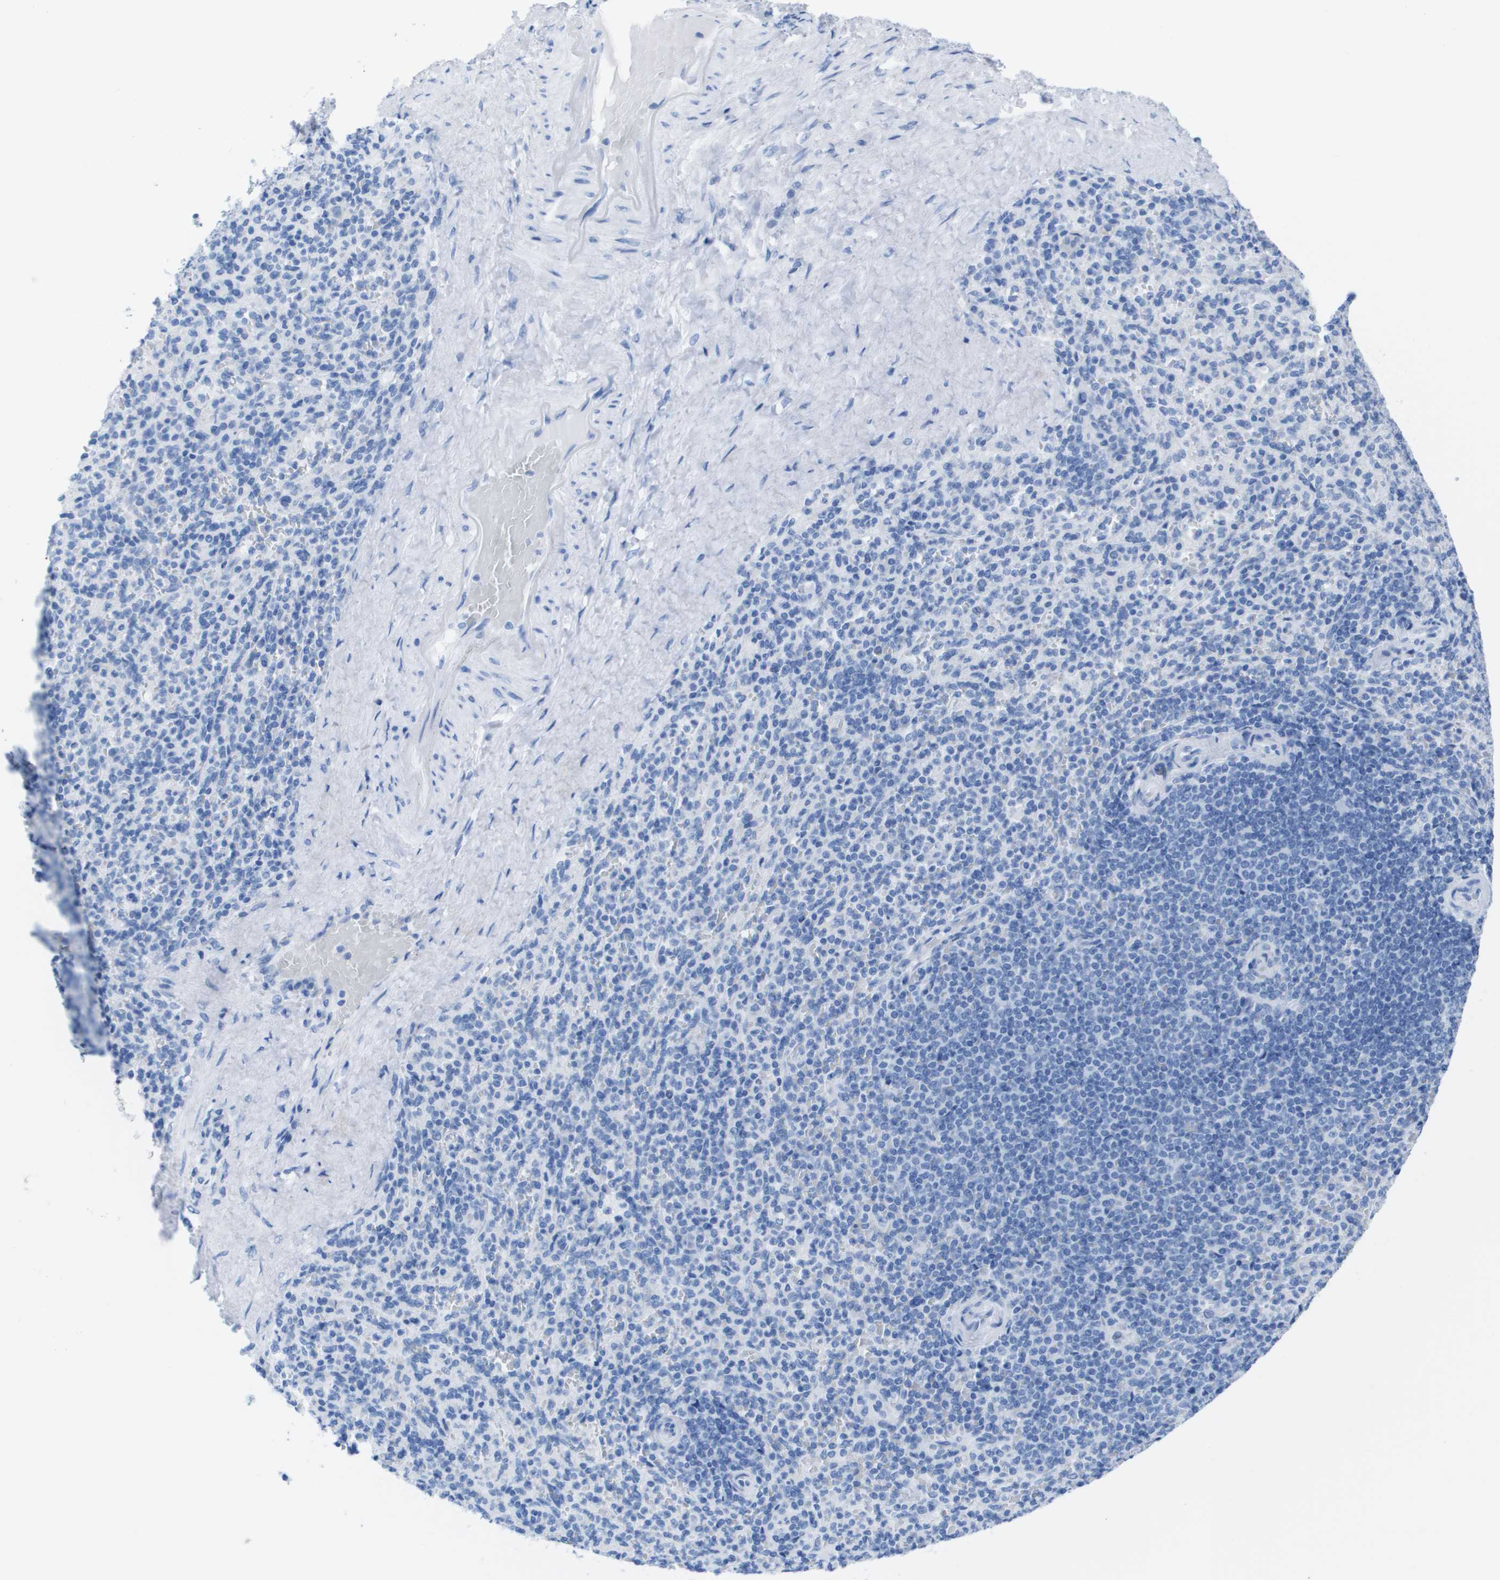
{"staining": {"intensity": "weak", "quantity": "<25%", "location": "cytoplasmic/membranous"}, "tissue": "spleen", "cell_type": "Cells in red pulp", "image_type": "normal", "snomed": [{"axis": "morphology", "description": "Normal tissue, NOS"}, {"axis": "topography", "description": "Spleen"}], "caption": "High power microscopy micrograph of an immunohistochemistry (IHC) image of normal spleen, revealing no significant staining in cells in red pulp. (Brightfield microscopy of DAB immunohistochemistry at high magnification).", "gene": "KCNA3", "patient": {"sex": "male", "age": 36}}